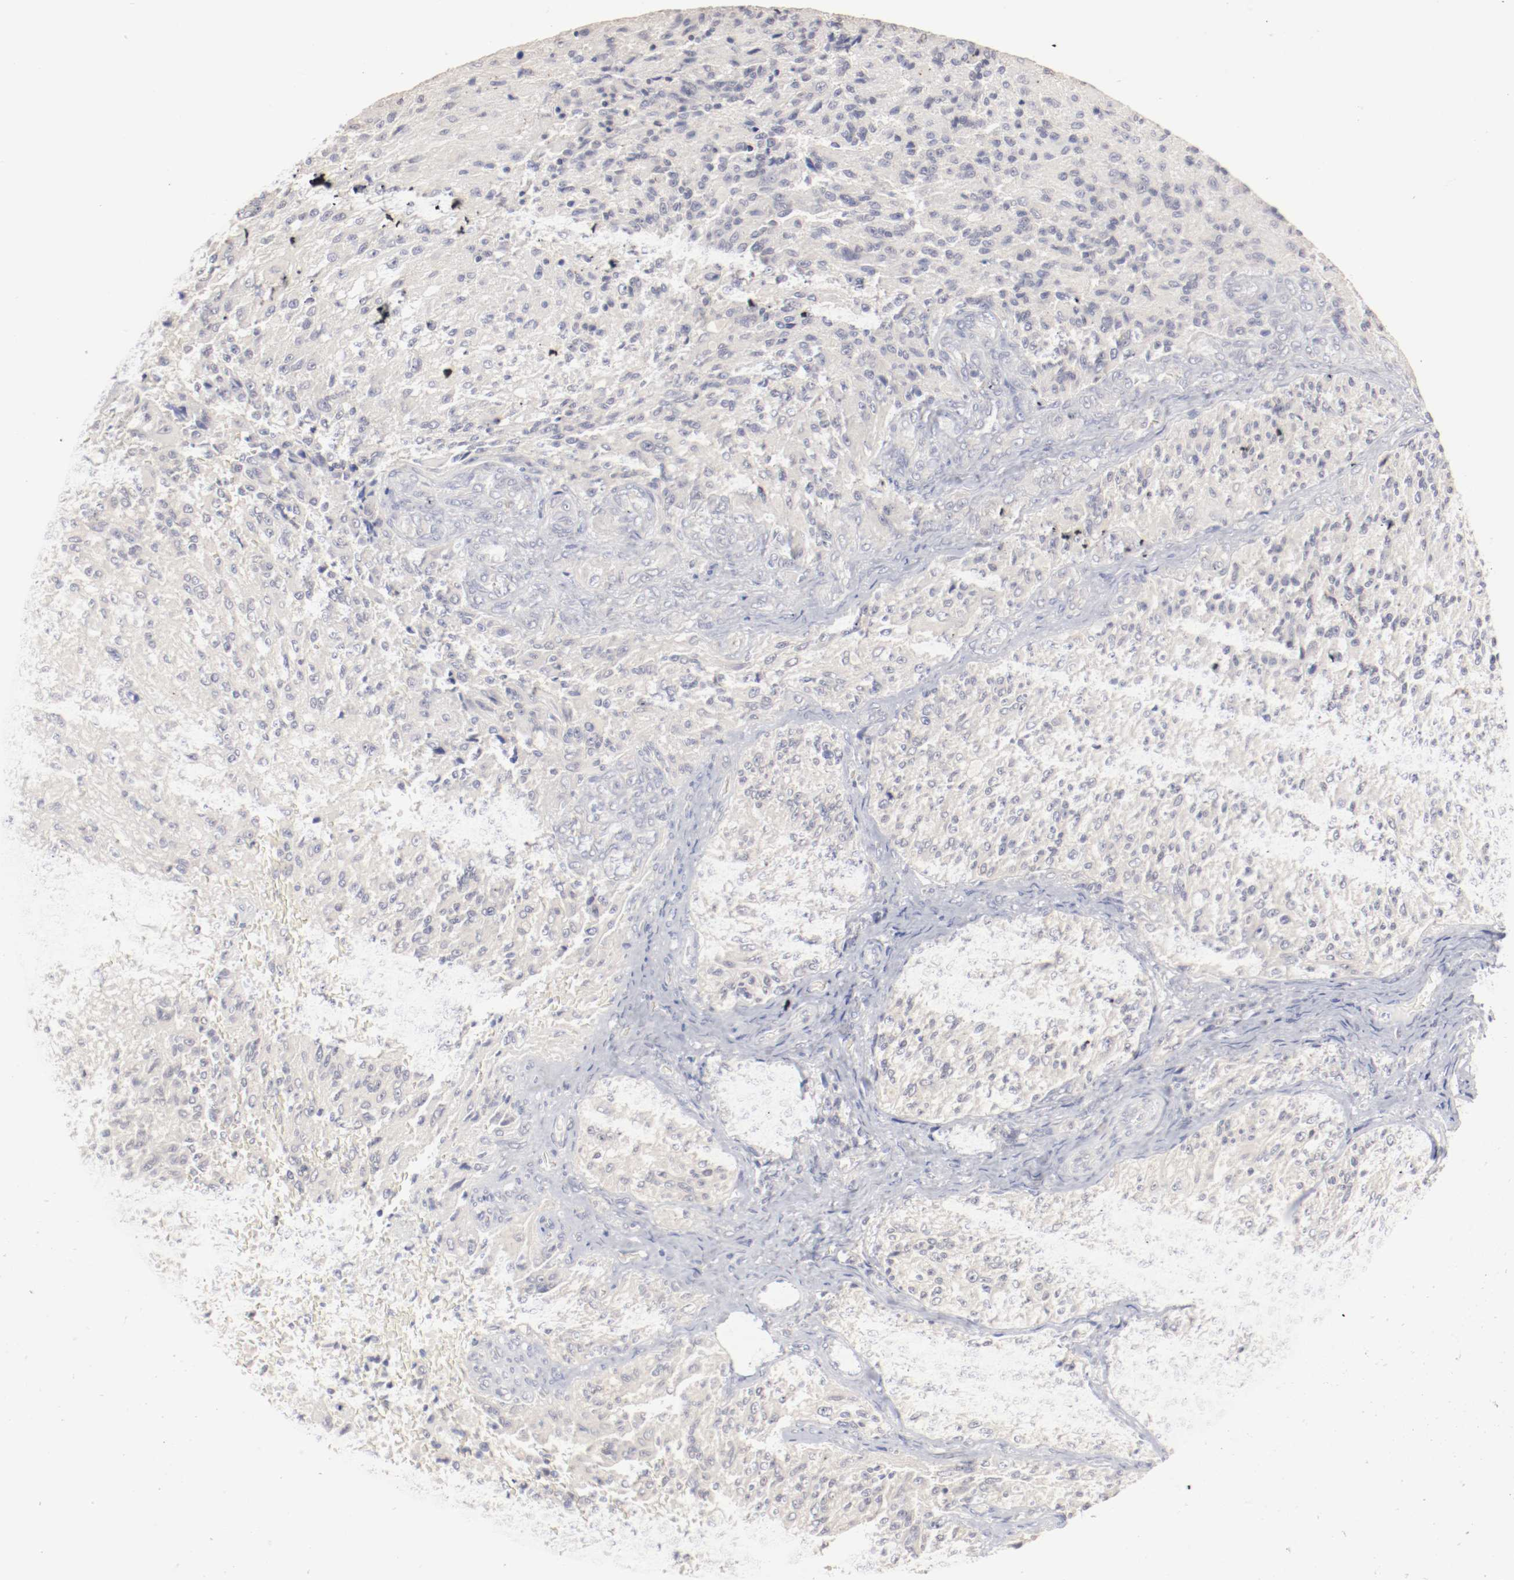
{"staining": {"intensity": "weak", "quantity": "25%-75%", "location": "cytoplasmic/membranous"}, "tissue": "glioma", "cell_type": "Tumor cells", "image_type": "cancer", "snomed": [{"axis": "morphology", "description": "Normal tissue, NOS"}, {"axis": "morphology", "description": "Glioma, malignant, High grade"}, {"axis": "topography", "description": "Cerebral cortex"}], "caption": "Immunohistochemical staining of human high-grade glioma (malignant) exhibits low levels of weak cytoplasmic/membranous expression in approximately 25%-75% of tumor cells. (Brightfield microscopy of DAB IHC at high magnification).", "gene": "DNAL4", "patient": {"sex": "male", "age": 56}}